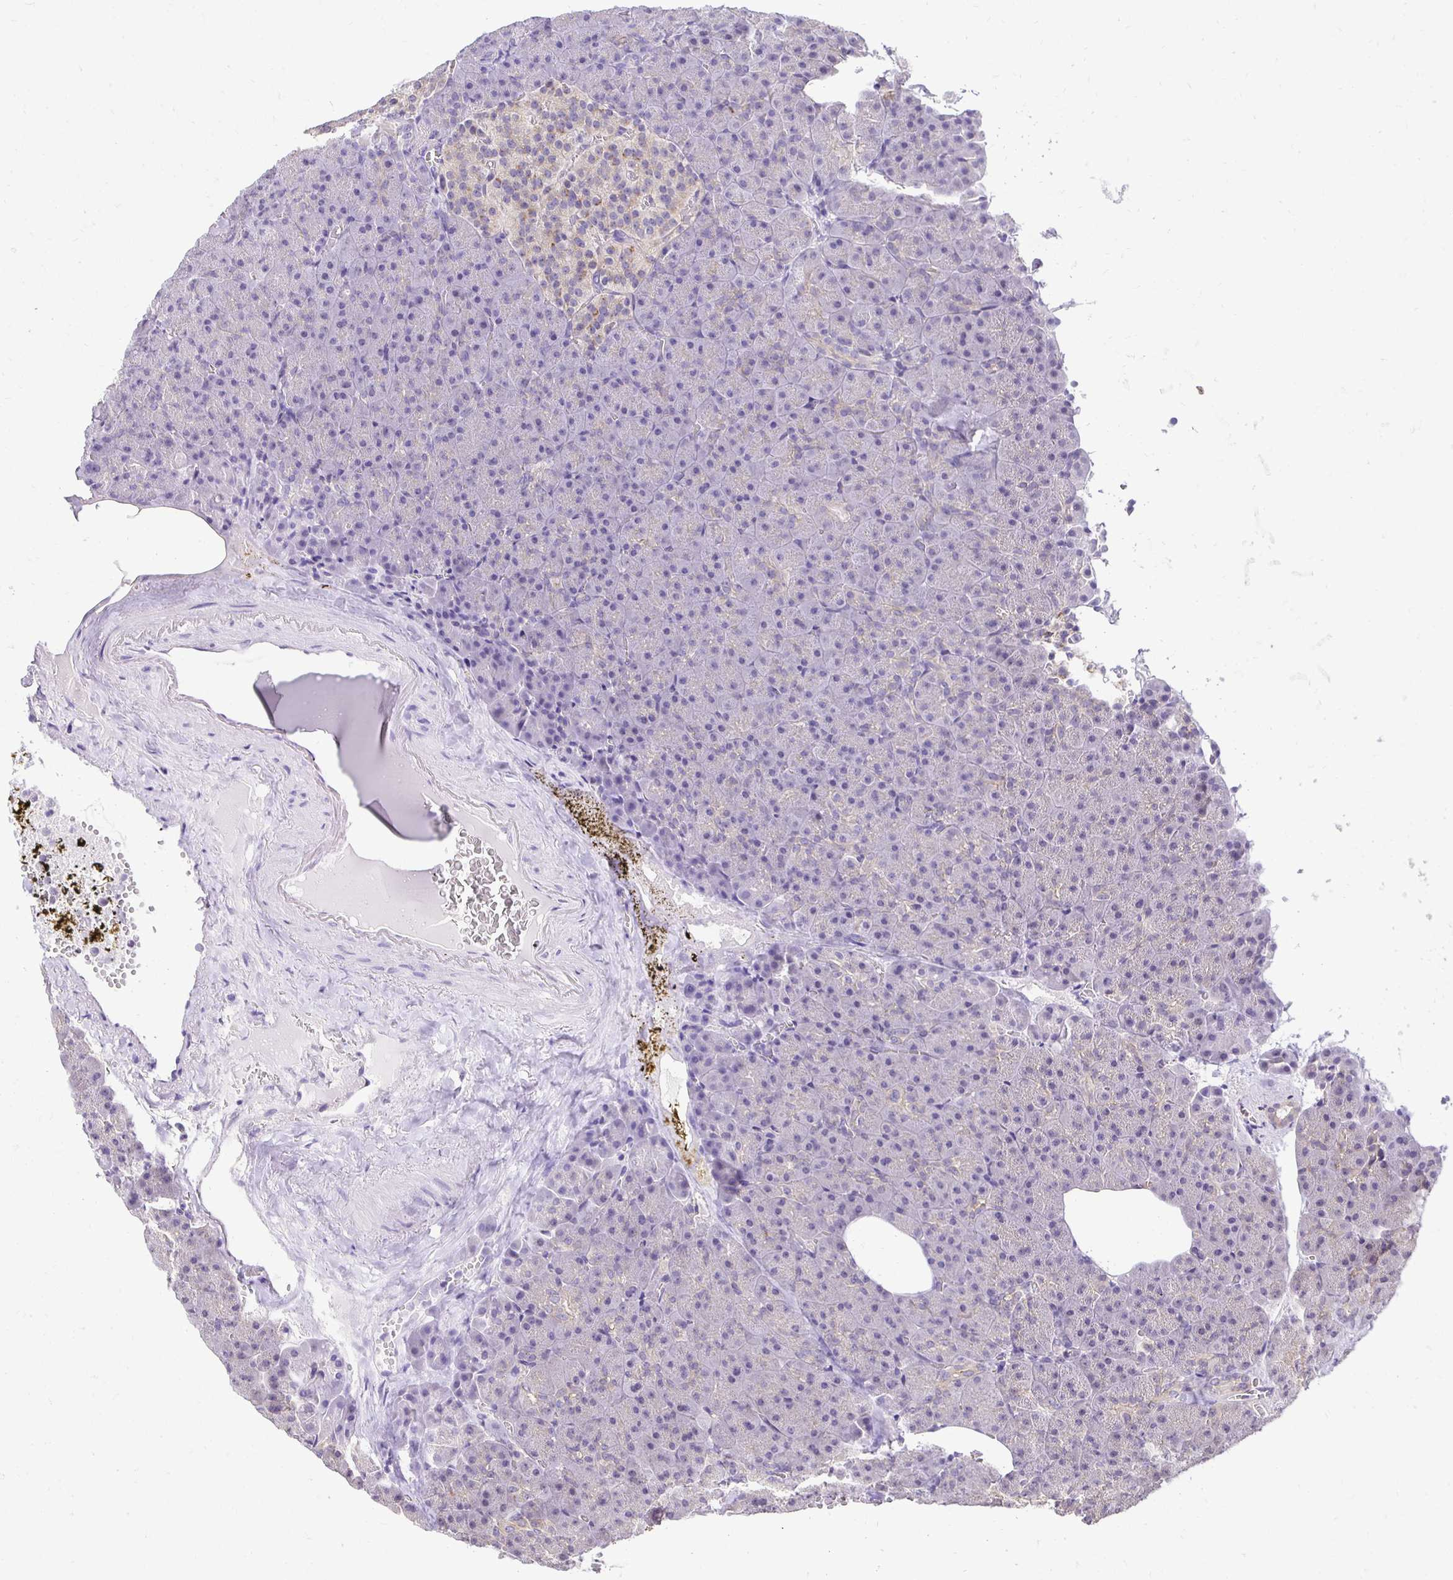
{"staining": {"intensity": "negative", "quantity": "none", "location": "none"}, "tissue": "pancreas", "cell_type": "Exocrine glandular cells", "image_type": "normal", "snomed": [{"axis": "morphology", "description": "Normal tissue, NOS"}, {"axis": "topography", "description": "Pancreas"}], "caption": "This is a photomicrograph of IHC staining of unremarkable pancreas, which shows no positivity in exocrine glandular cells. (DAB (3,3'-diaminobenzidine) IHC visualized using brightfield microscopy, high magnification).", "gene": "SLC9A1", "patient": {"sex": "female", "age": 74}}